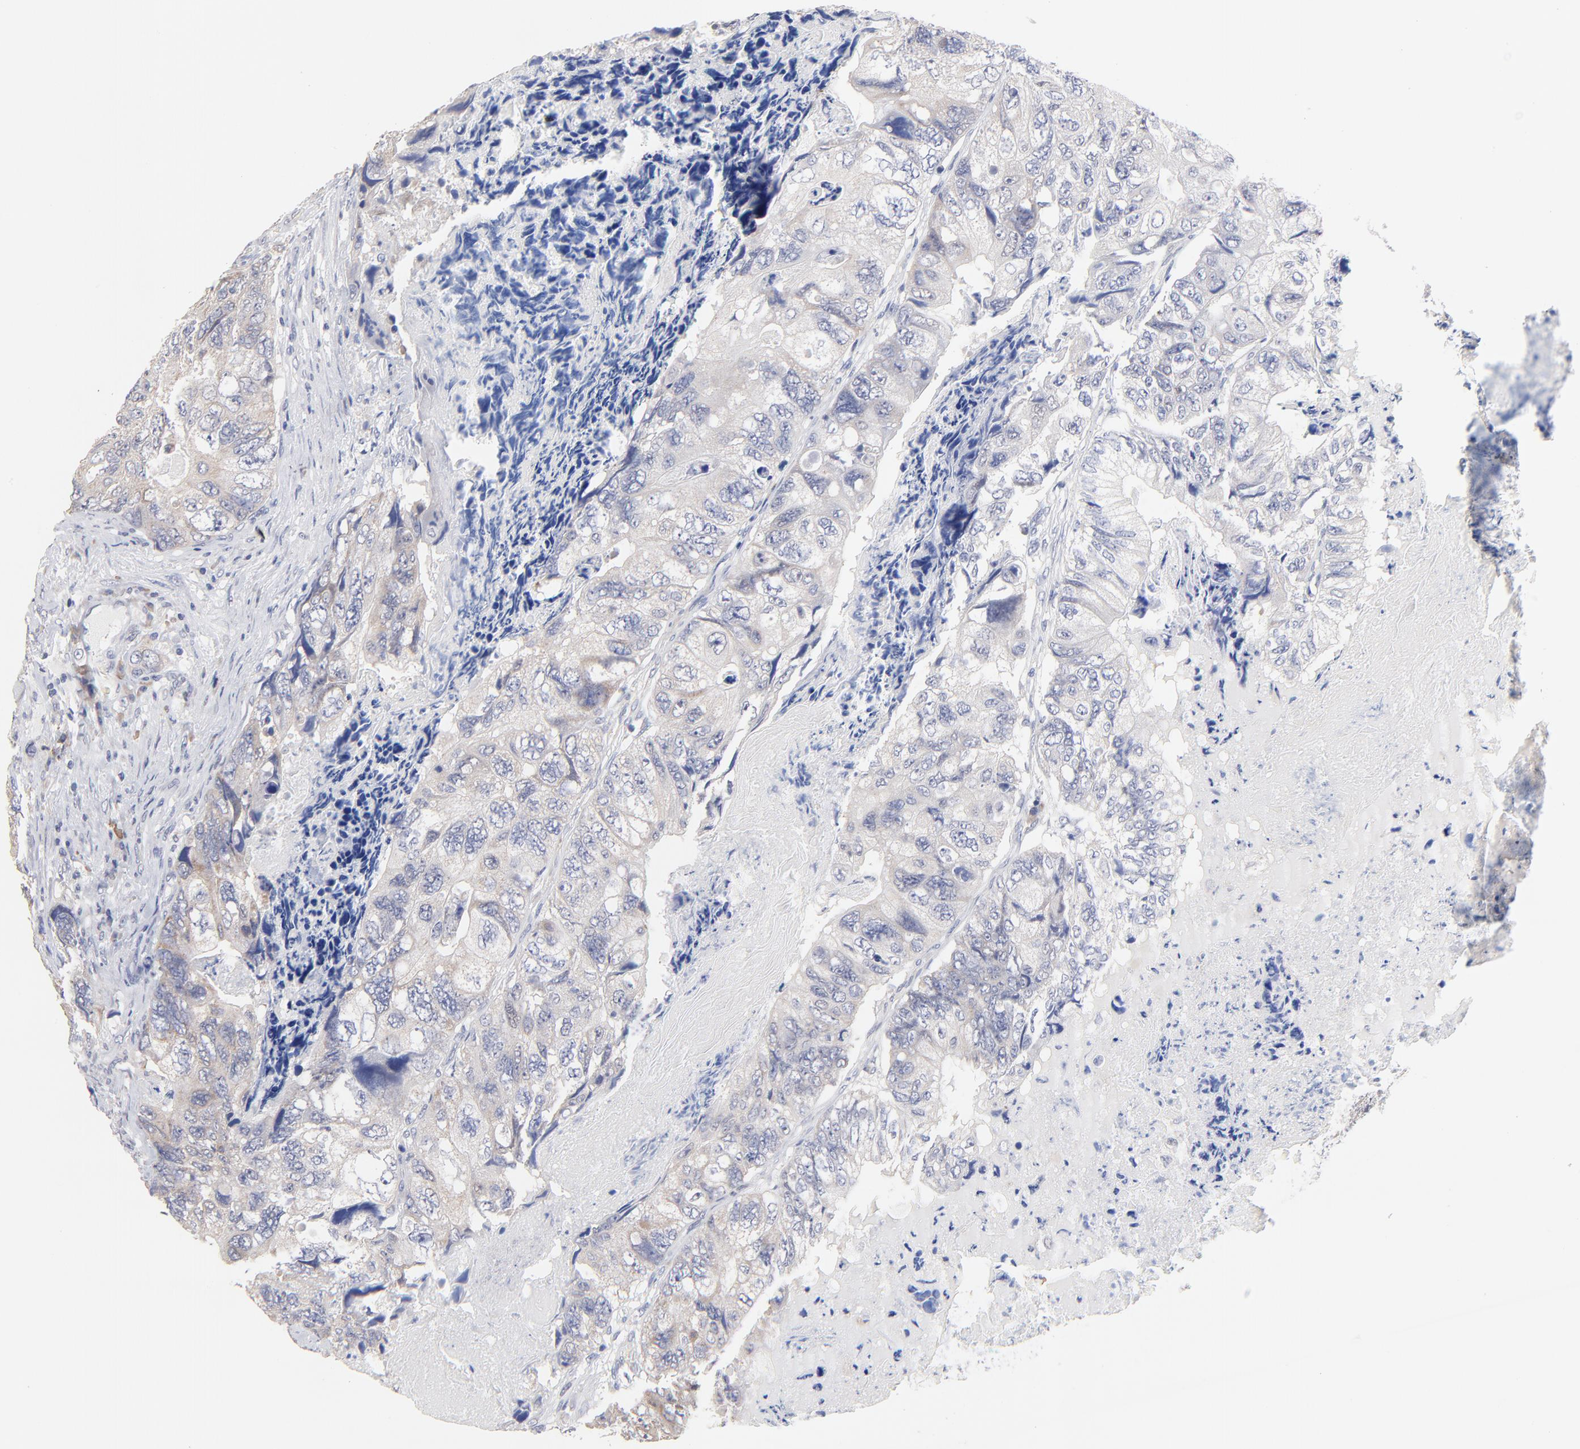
{"staining": {"intensity": "weak", "quantity": "25%-75%", "location": "cytoplasmic/membranous"}, "tissue": "colorectal cancer", "cell_type": "Tumor cells", "image_type": "cancer", "snomed": [{"axis": "morphology", "description": "Adenocarcinoma, NOS"}, {"axis": "topography", "description": "Rectum"}], "caption": "Colorectal adenocarcinoma stained for a protein demonstrates weak cytoplasmic/membranous positivity in tumor cells.", "gene": "TWNK", "patient": {"sex": "female", "age": 82}}